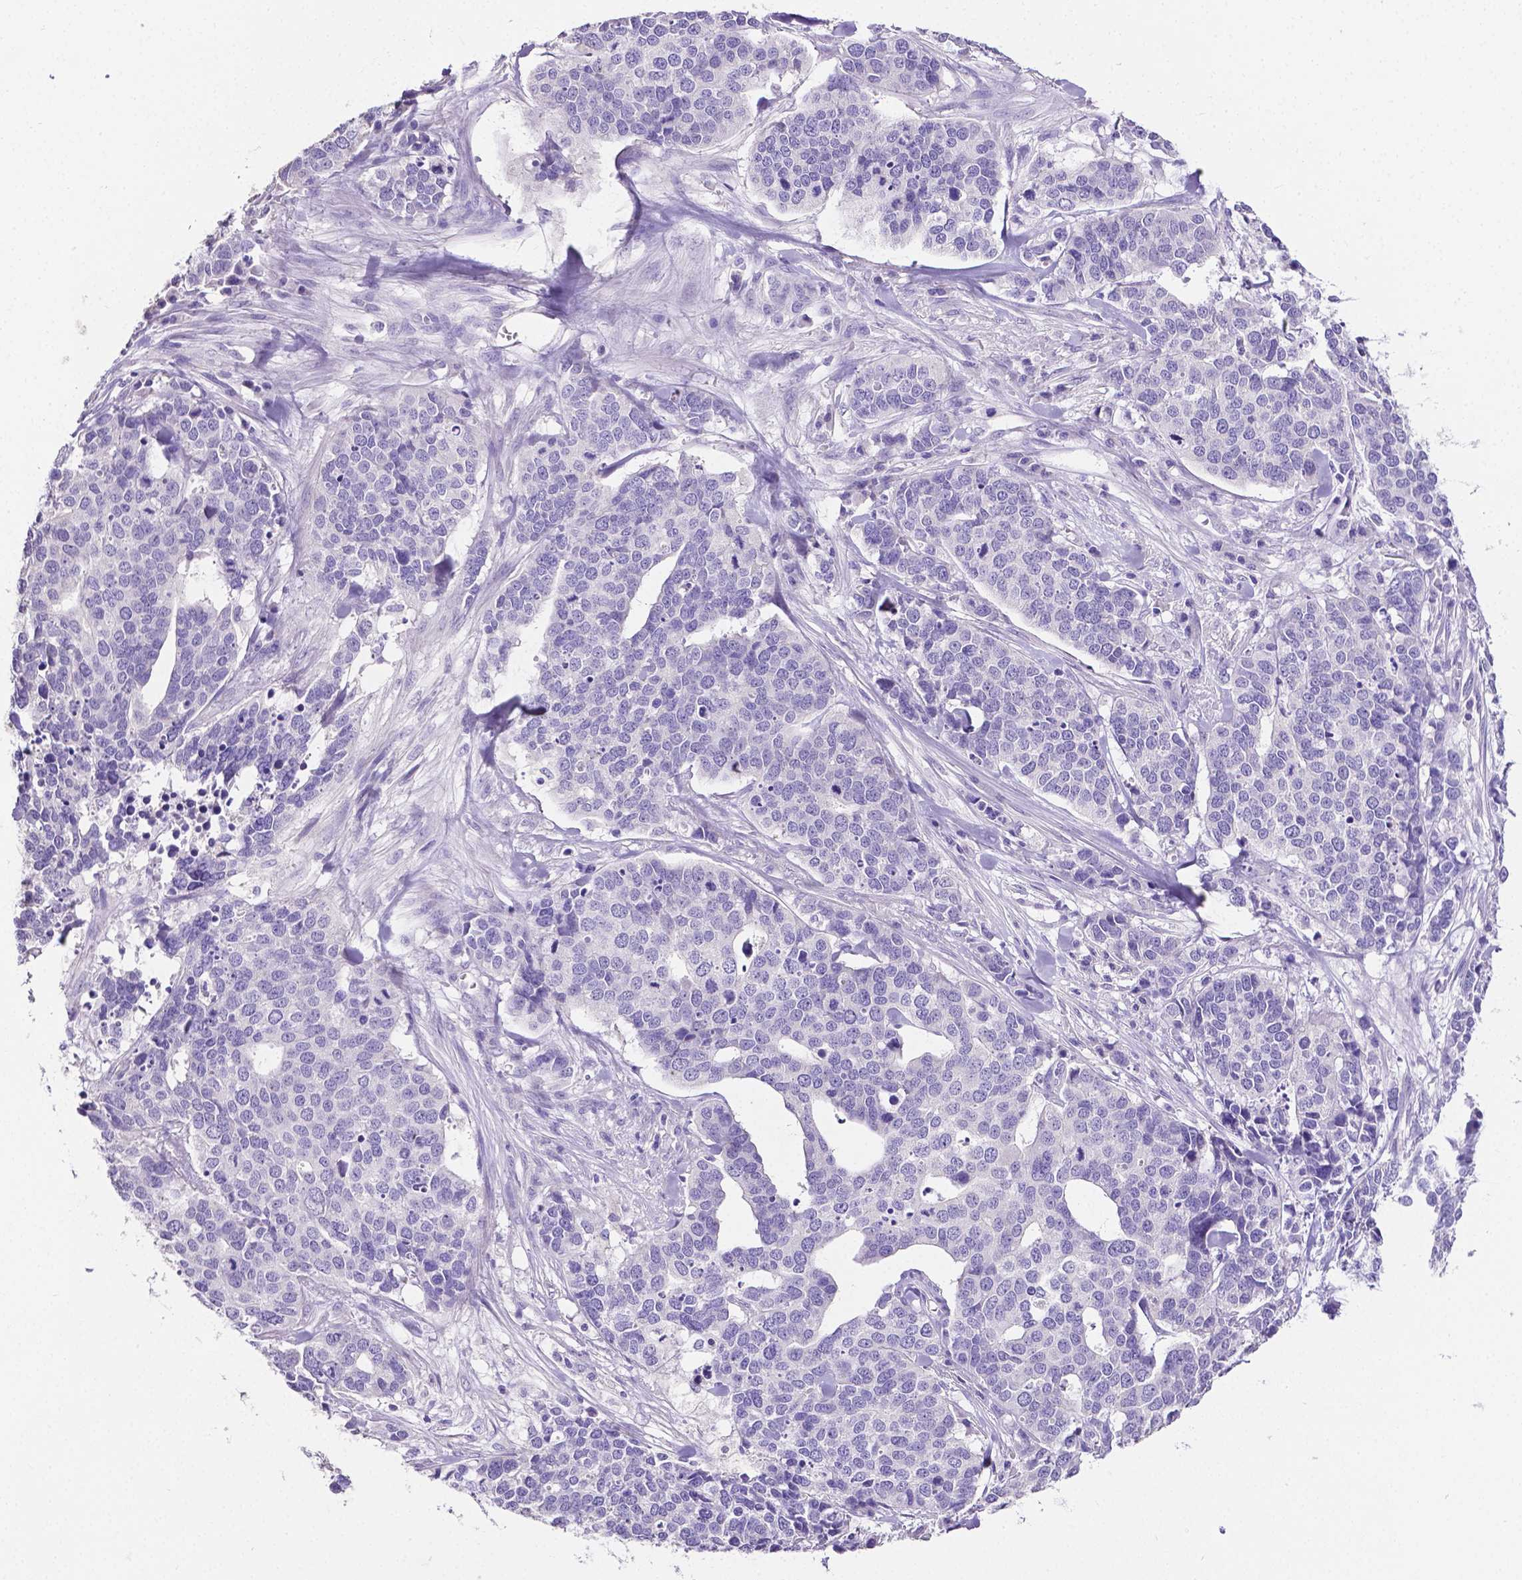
{"staining": {"intensity": "negative", "quantity": "none", "location": "none"}, "tissue": "ovarian cancer", "cell_type": "Tumor cells", "image_type": "cancer", "snomed": [{"axis": "morphology", "description": "Carcinoma, endometroid"}, {"axis": "topography", "description": "Ovary"}], "caption": "This is a image of immunohistochemistry staining of ovarian cancer, which shows no staining in tumor cells.", "gene": "SLC22A2", "patient": {"sex": "female", "age": 65}}